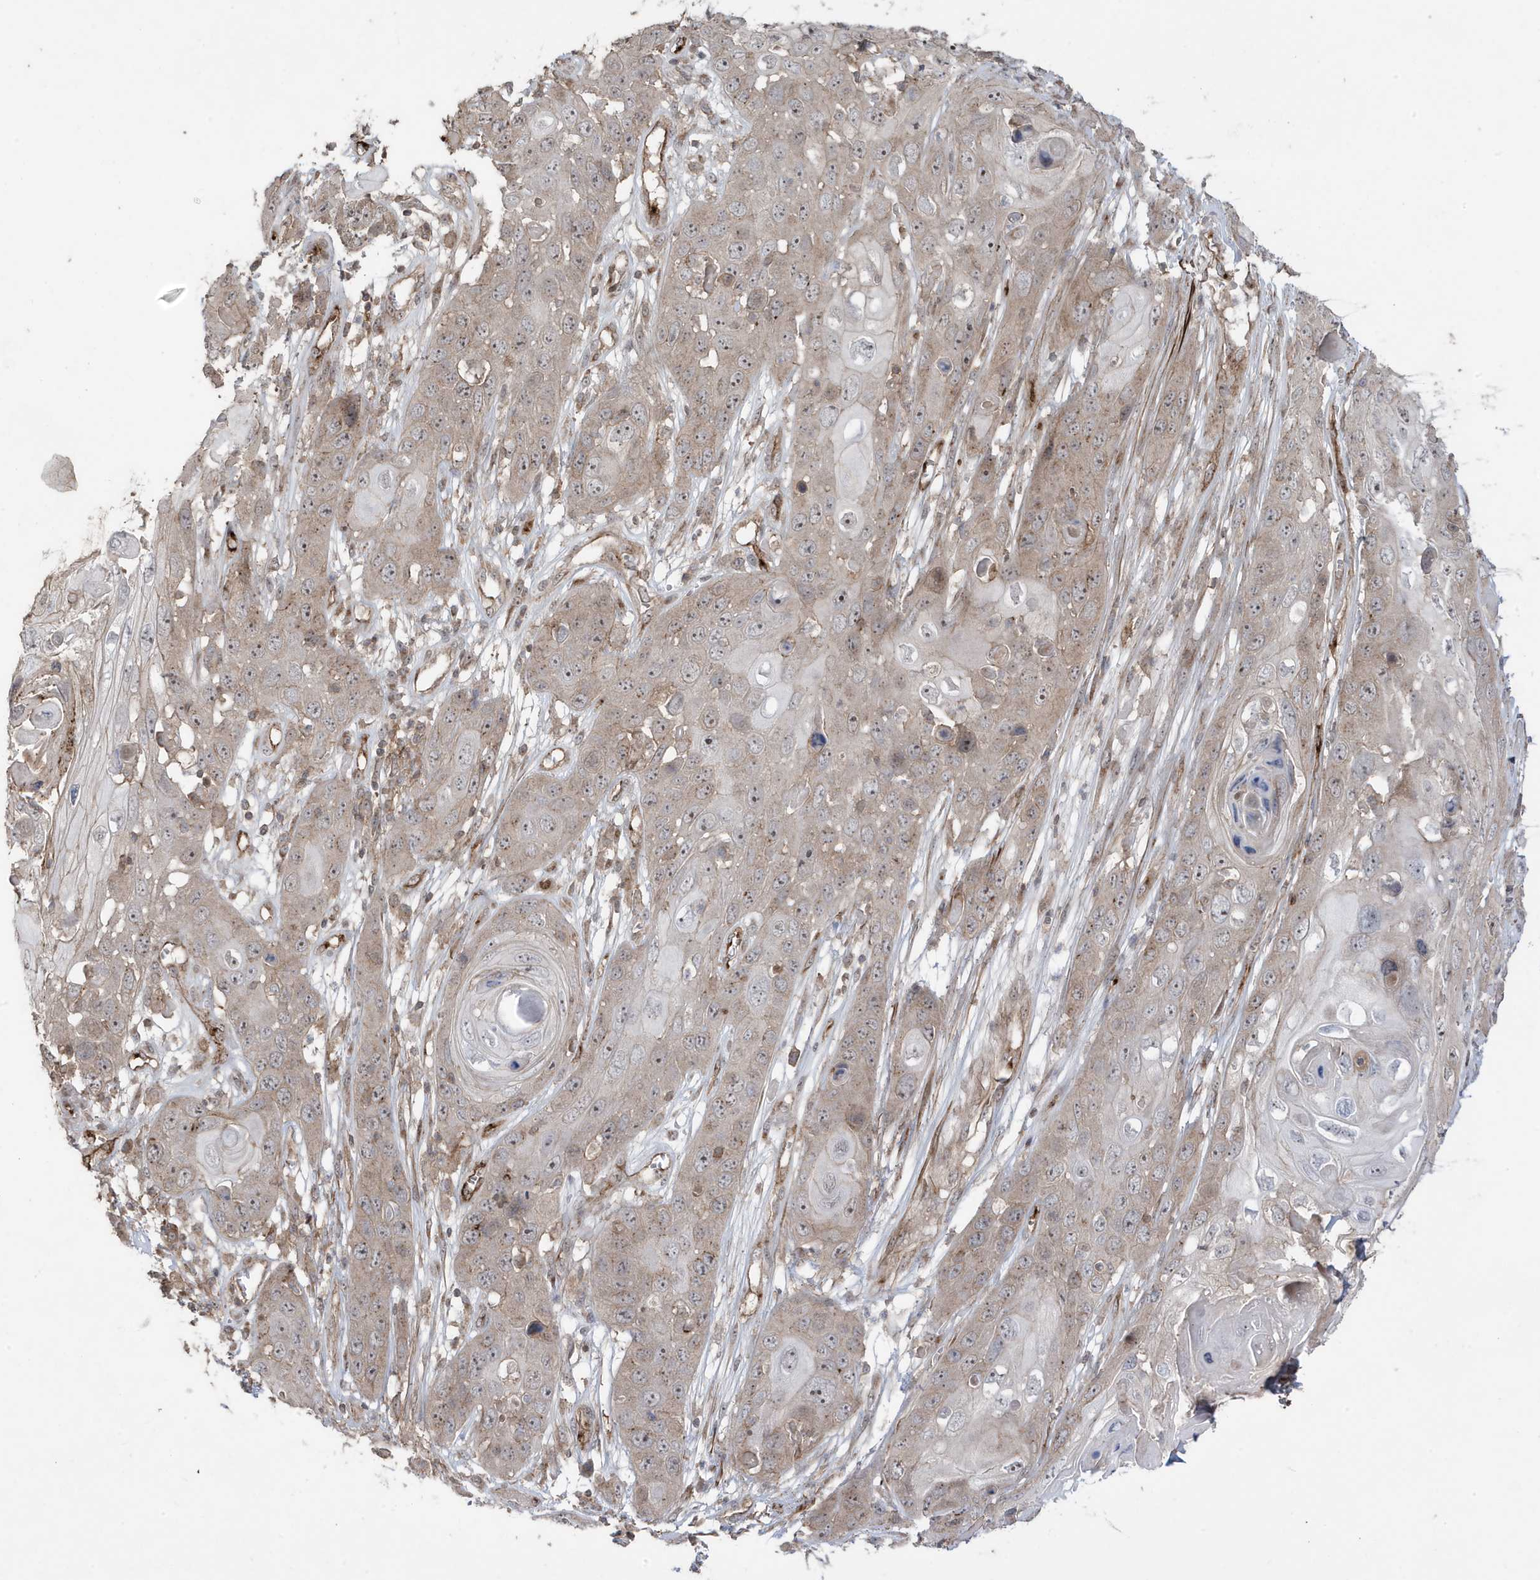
{"staining": {"intensity": "weak", "quantity": "<25%", "location": "cytoplasmic/membranous"}, "tissue": "skin cancer", "cell_type": "Tumor cells", "image_type": "cancer", "snomed": [{"axis": "morphology", "description": "Squamous cell carcinoma, NOS"}, {"axis": "topography", "description": "Skin"}], "caption": "There is no significant staining in tumor cells of skin squamous cell carcinoma.", "gene": "CETN3", "patient": {"sex": "male", "age": 55}}